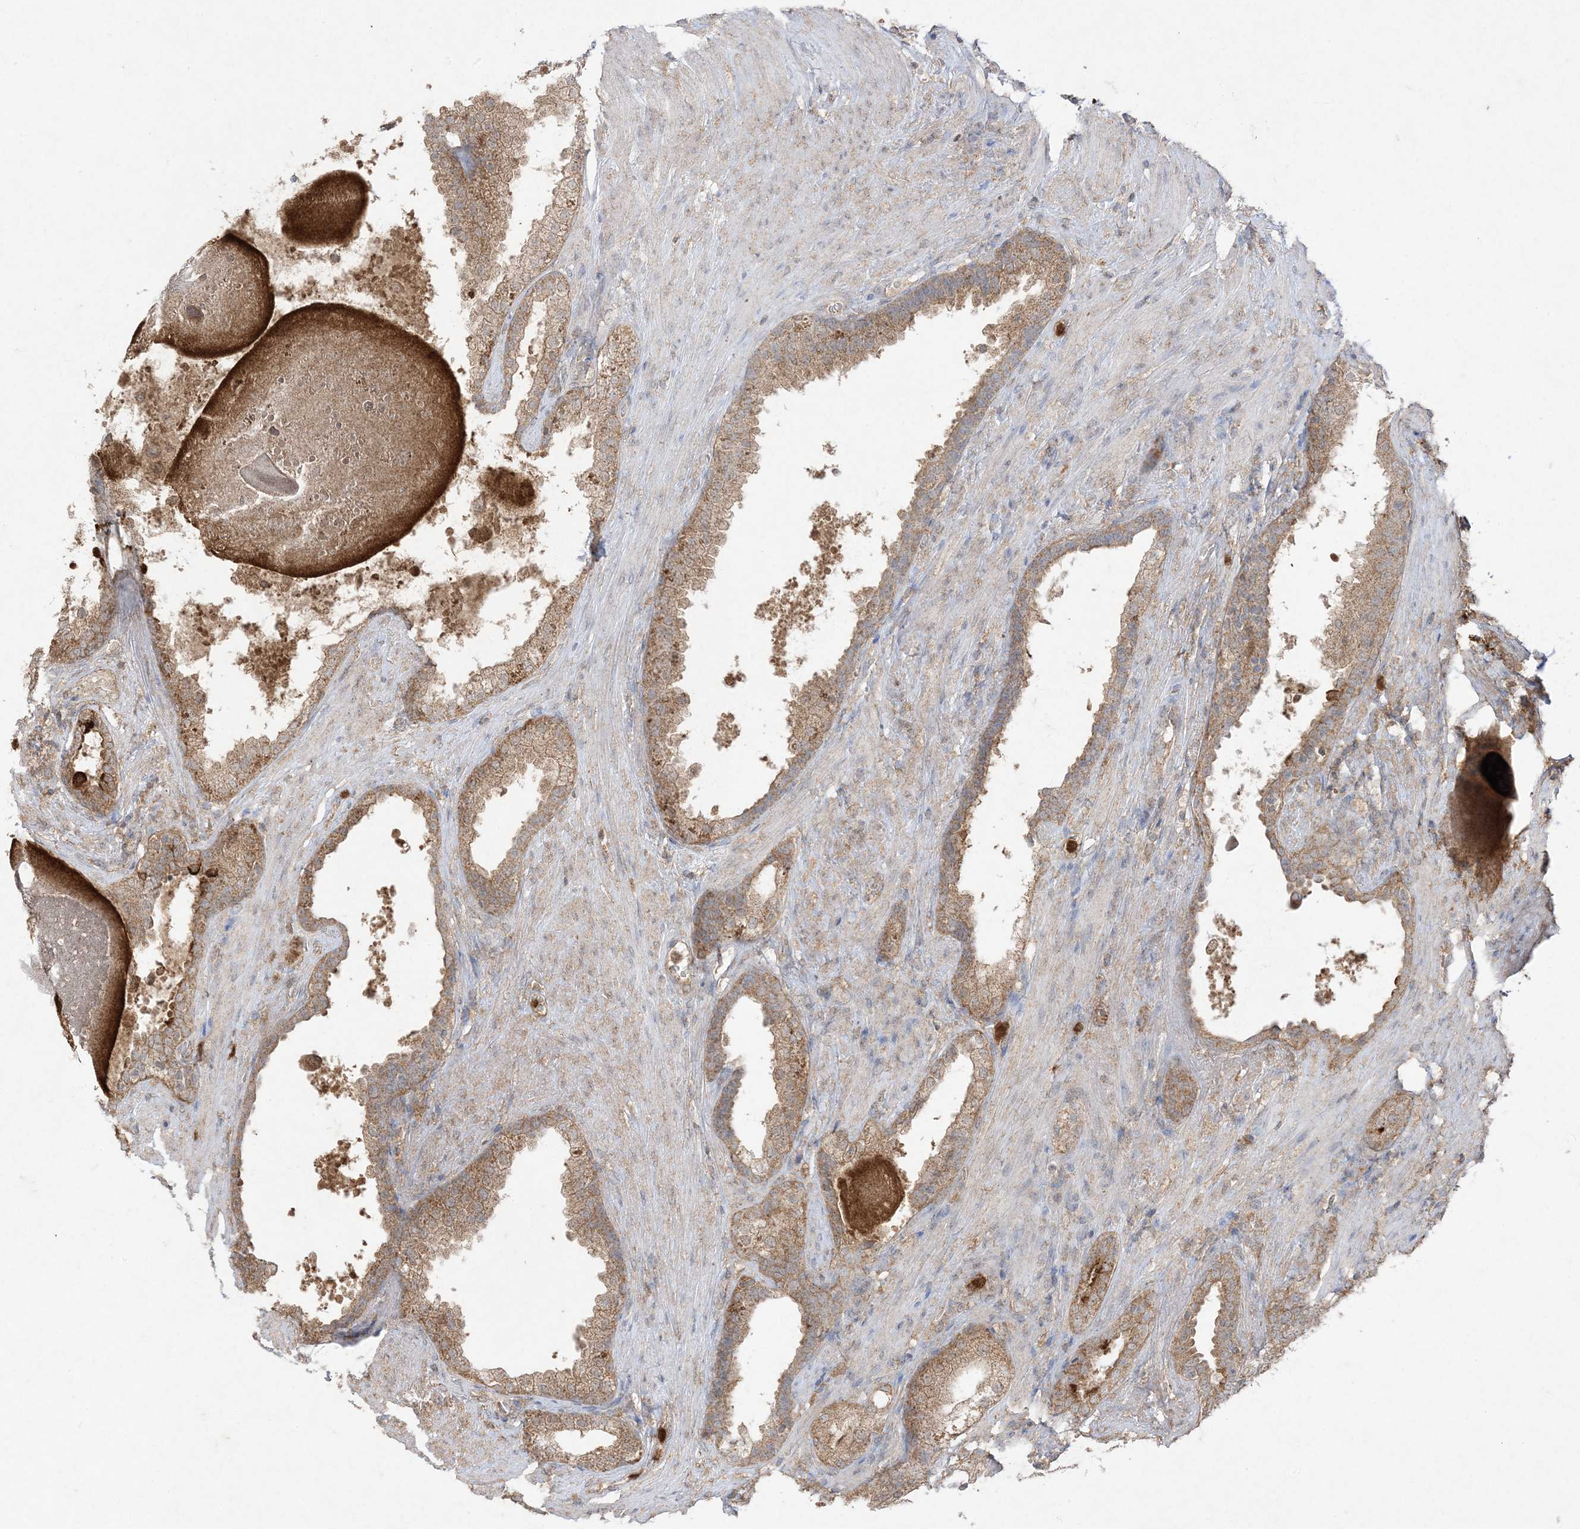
{"staining": {"intensity": "moderate", "quantity": ">75%", "location": "cytoplasmic/membranous"}, "tissue": "prostate cancer", "cell_type": "Tumor cells", "image_type": "cancer", "snomed": [{"axis": "morphology", "description": "Adenocarcinoma, High grade"}, {"axis": "topography", "description": "Prostate"}], "caption": "Tumor cells exhibit medium levels of moderate cytoplasmic/membranous expression in approximately >75% of cells in human prostate cancer.", "gene": "UBE2C", "patient": {"sex": "male", "age": 70}}